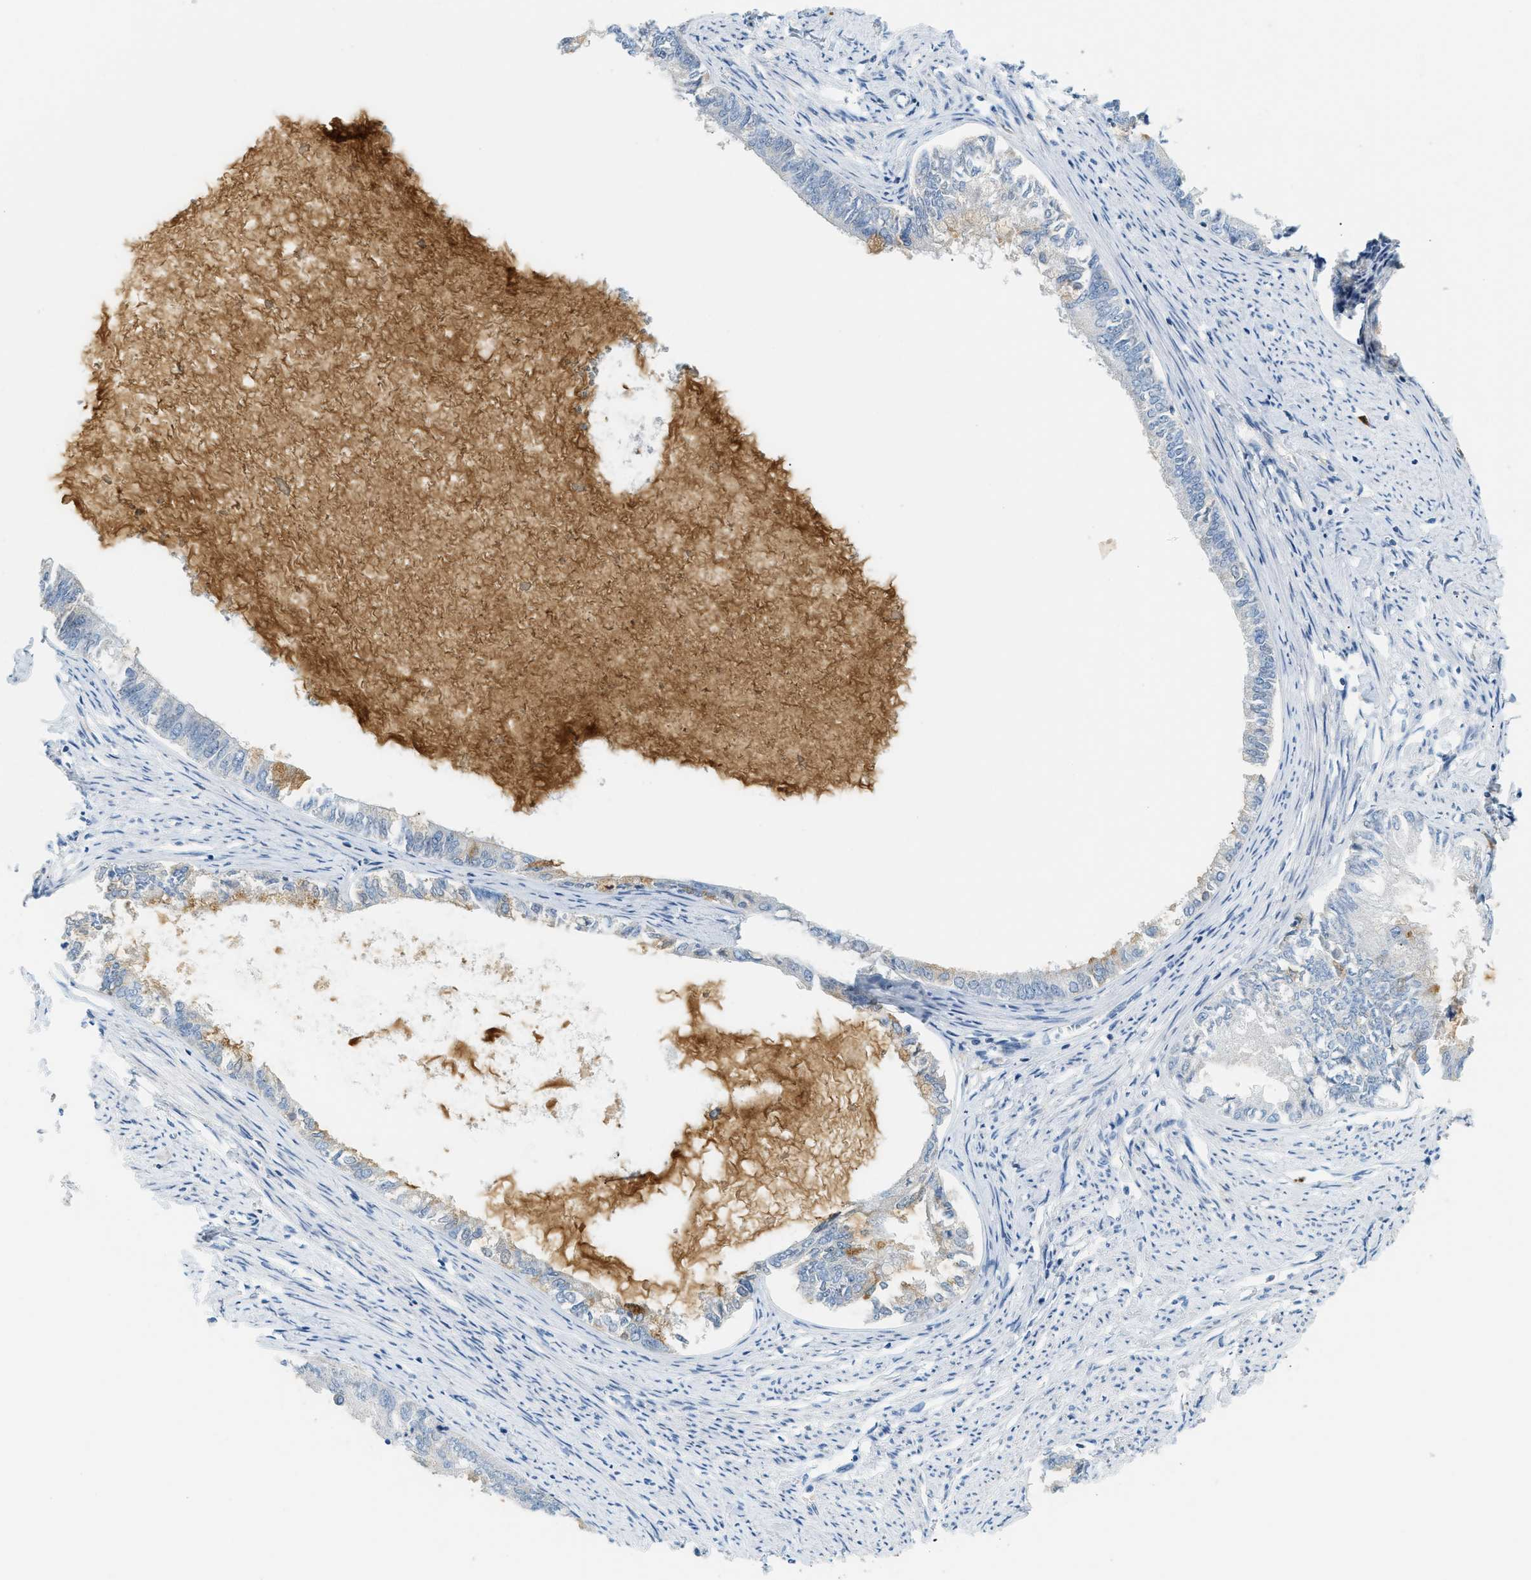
{"staining": {"intensity": "moderate", "quantity": "<25%", "location": "cytoplasmic/membranous"}, "tissue": "endometrial cancer", "cell_type": "Tumor cells", "image_type": "cancer", "snomed": [{"axis": "morphology", "description": "Adenocarcinoma, NOS"}, {"axis": "topography", "description": "Endometrium"}], "caption": "IHC micrograph of human endometrial adenocarcinoma stained for a protein (brown), which exhibits low levels of moderate cytoplasmic/membranous positivity in approximately <25% of tumor cells.", "gene": "LCN2", "patient": {"sex": "female", "age": 86}}